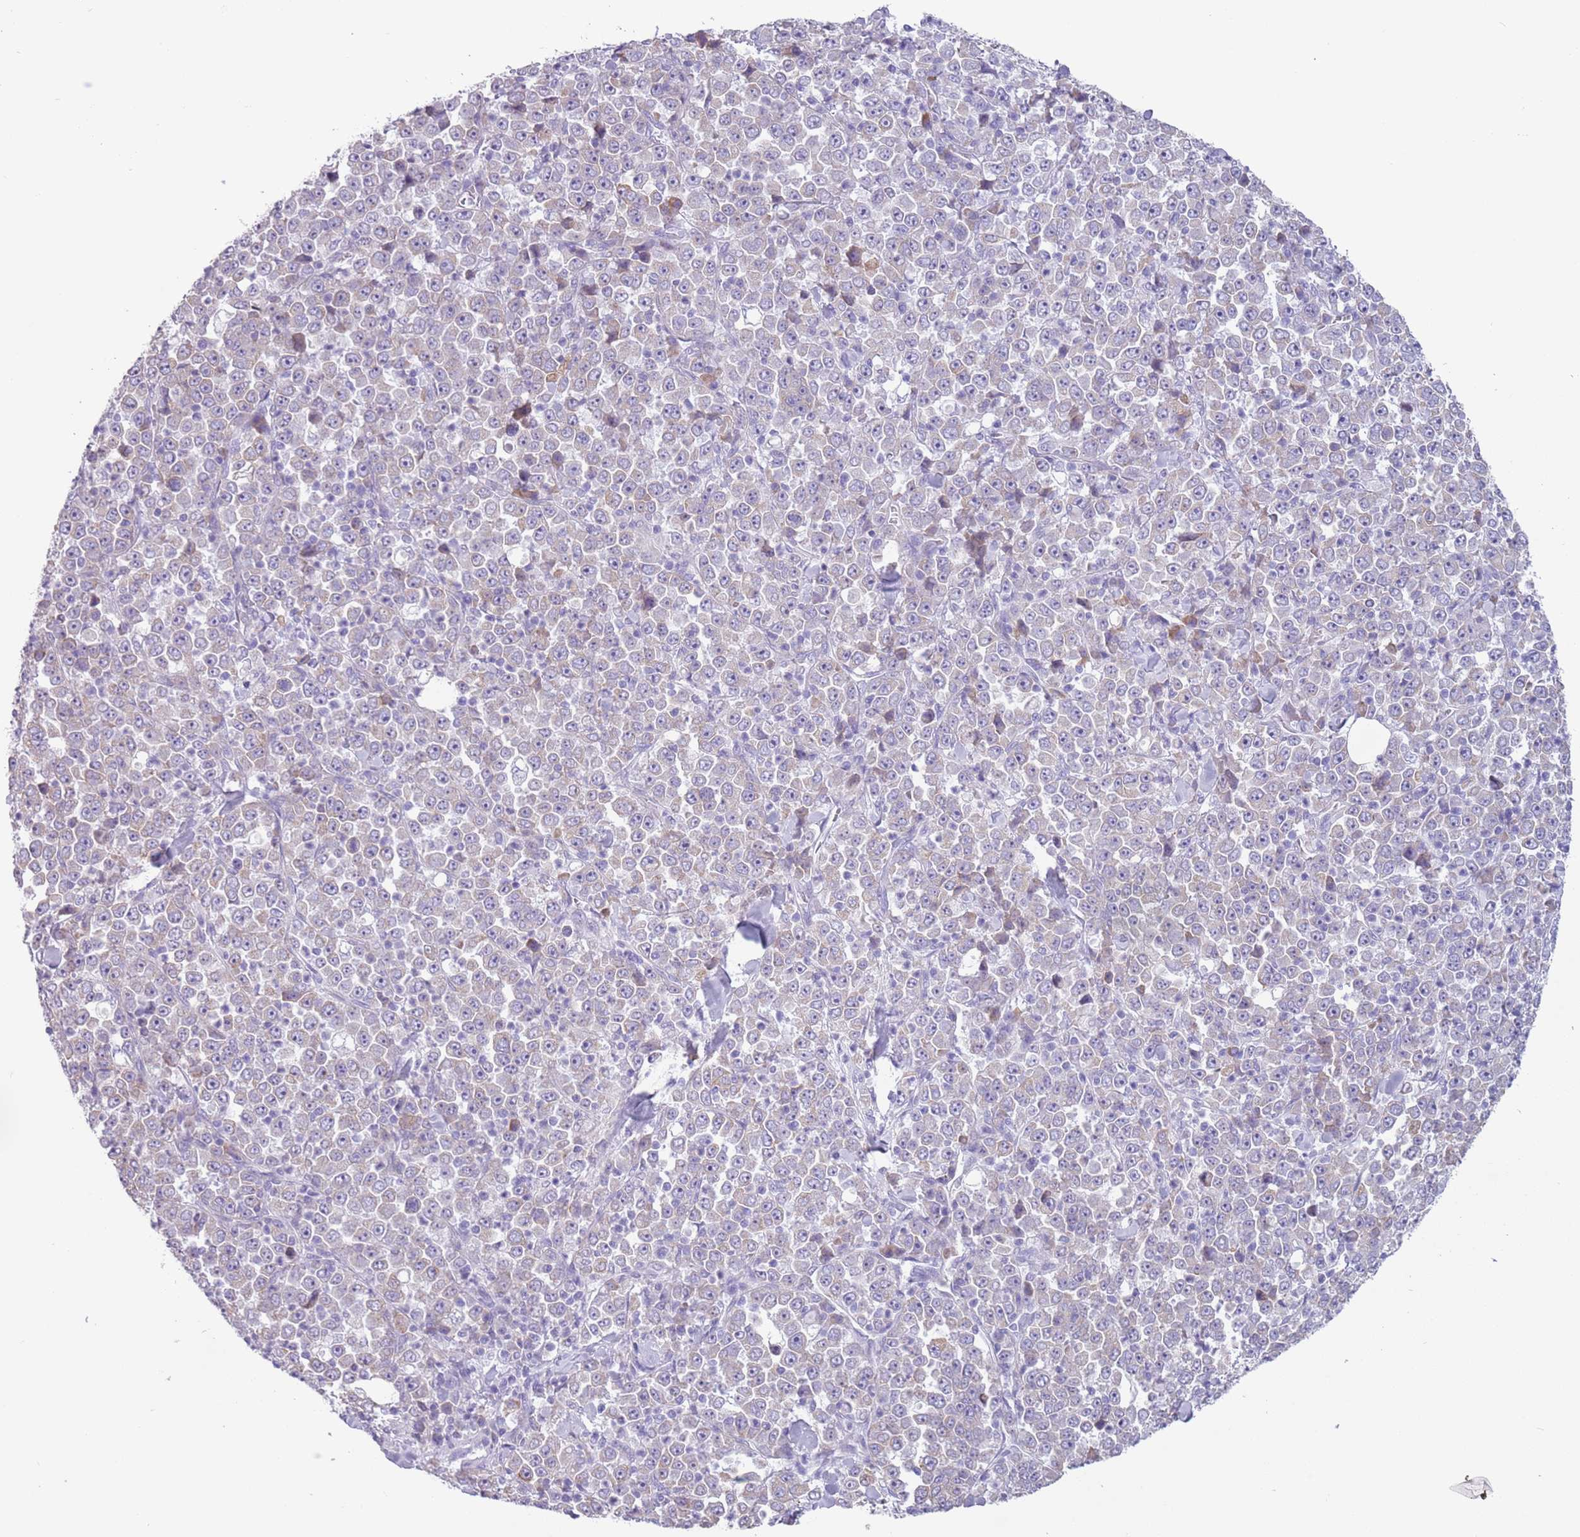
{"staining": {"intensity": "negative", "quantity": "none", "location": "none"}, "tissue": "stomach cancer", "cell_type": "Tumor cells", "image_type": "cancer", "snomed": [{"axis": "morphology", "description": "Normal tissue, NOS"}, {"axis": "morphology", "description": "Adenocarcinoma, NOS"}, {"axis": "topography", "description": "Stomach, upper"}, {"axis": "topography", "description": "Stomach"}], "caption": "Adenocarcinoma (stomach) was stained to show a protein in brown. There is no significant expression in tumor cells.", "gene": "HYOU1", "patient": {"sex": "male", "age": 59}}